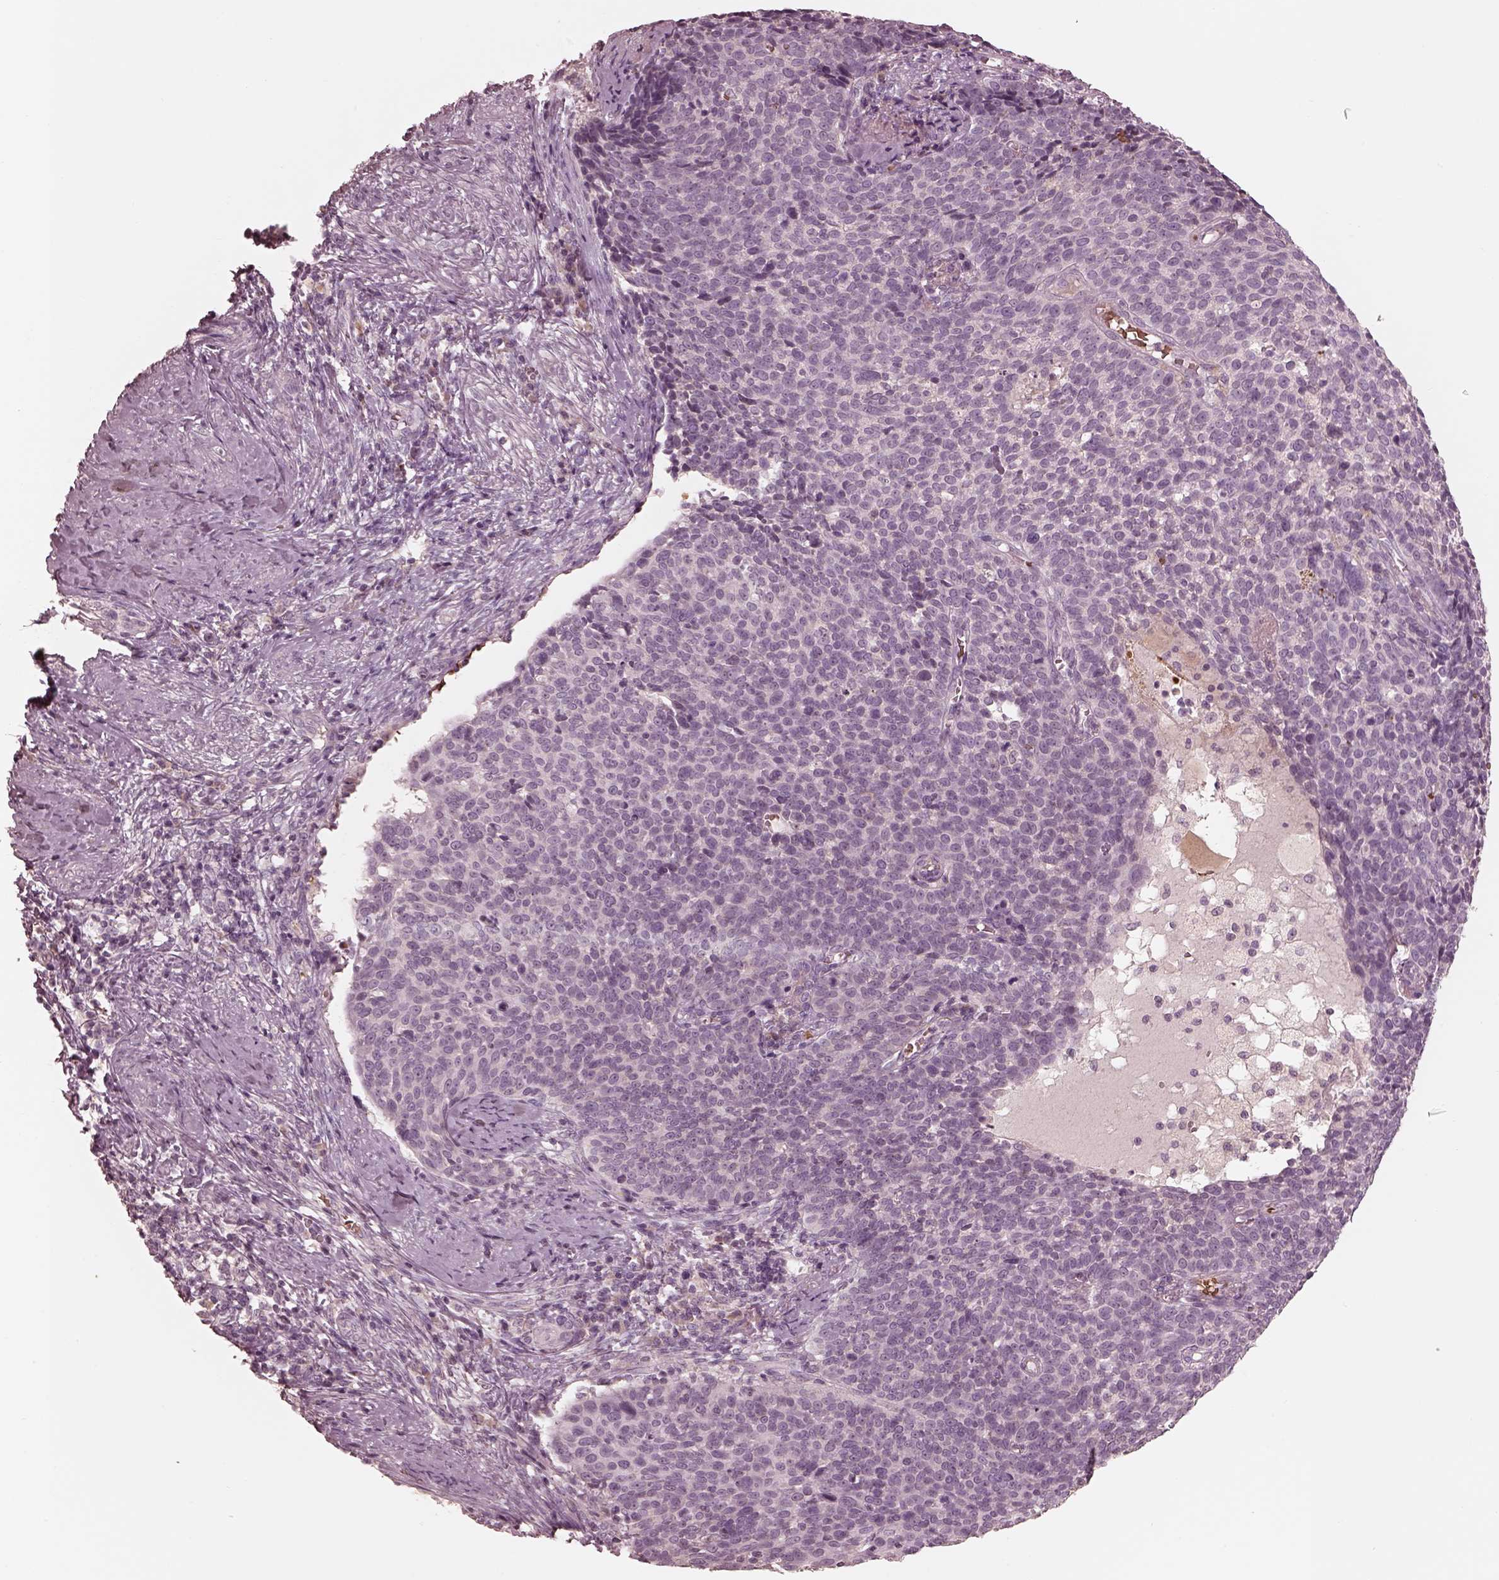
{"staining": {"intensity": "negative", "quantity": "none", "location": "none"}, "tissue": "cervical cancer", "cell_type": "Tumor cells", "image_type": "cancer", "snomed": [{"axis": "morphology", "description": "Squamous cell carcinoma, NOS"}, {"axis": "topography", "description": "Cervix"}], "caption": "IHC of human squamous cell carcinoma (cervical) displays no positivity in tumor cells.", "gene": "ANKLE1", "patient": {"sex": "female", "age": 39}}